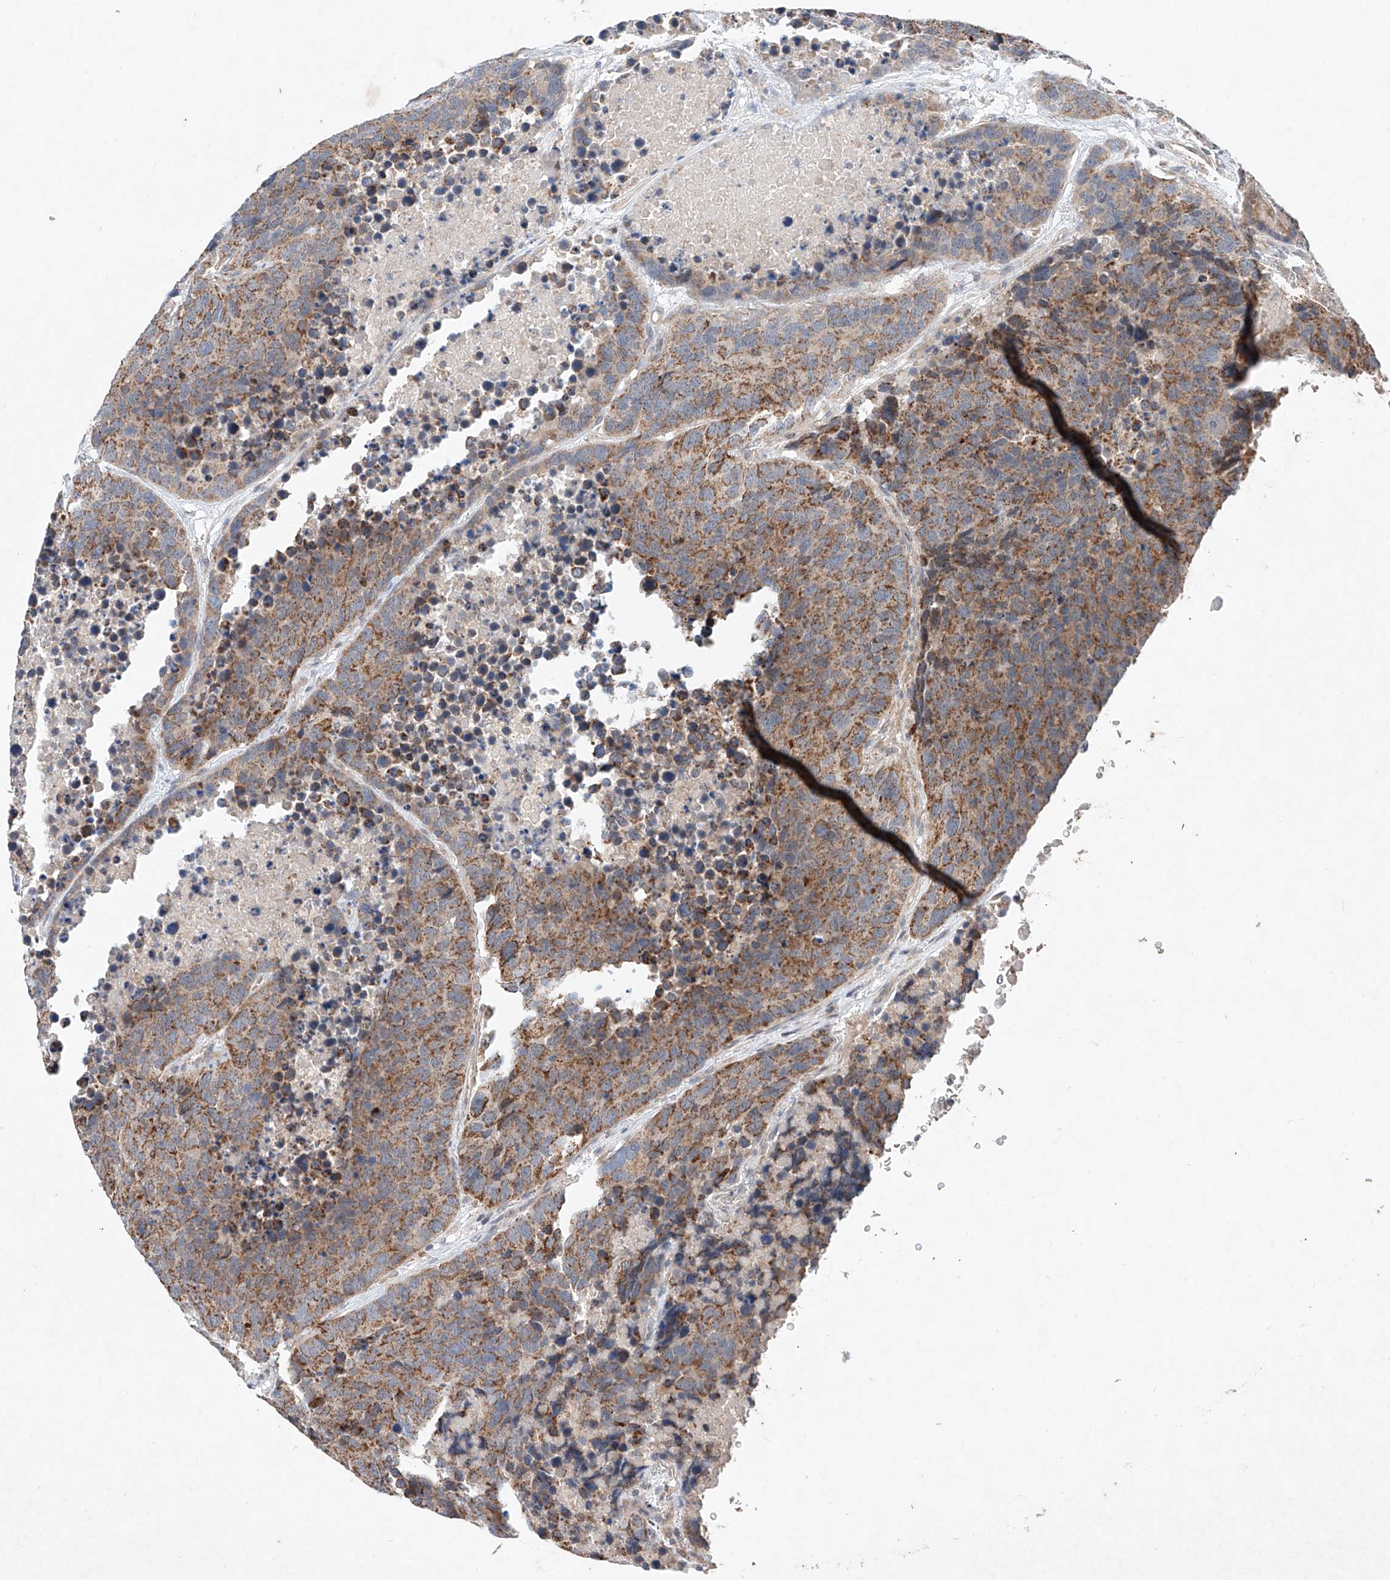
{"staining": {"intensity": "moderate", "quantity": ">75%", "location": "cytoplasmic/membranous"}, "tissue": "carcinoid", "cell_type": "Tumor cells", "image_type": "cancer", "snomed": [{"axis": "morphology", "description": "Carcinoid, malignant, NOS"}, {"axis": "topography", "description": "Lung"}], "caption": "A photomicrograph showing moderate cytoplasmic/membranous expression in about >75% of tumor cells in carcinoid, as visualized by brown immunohistochemical staining.", "gene": "FASTK", "patient": {"sex": "male", "age": 60}}